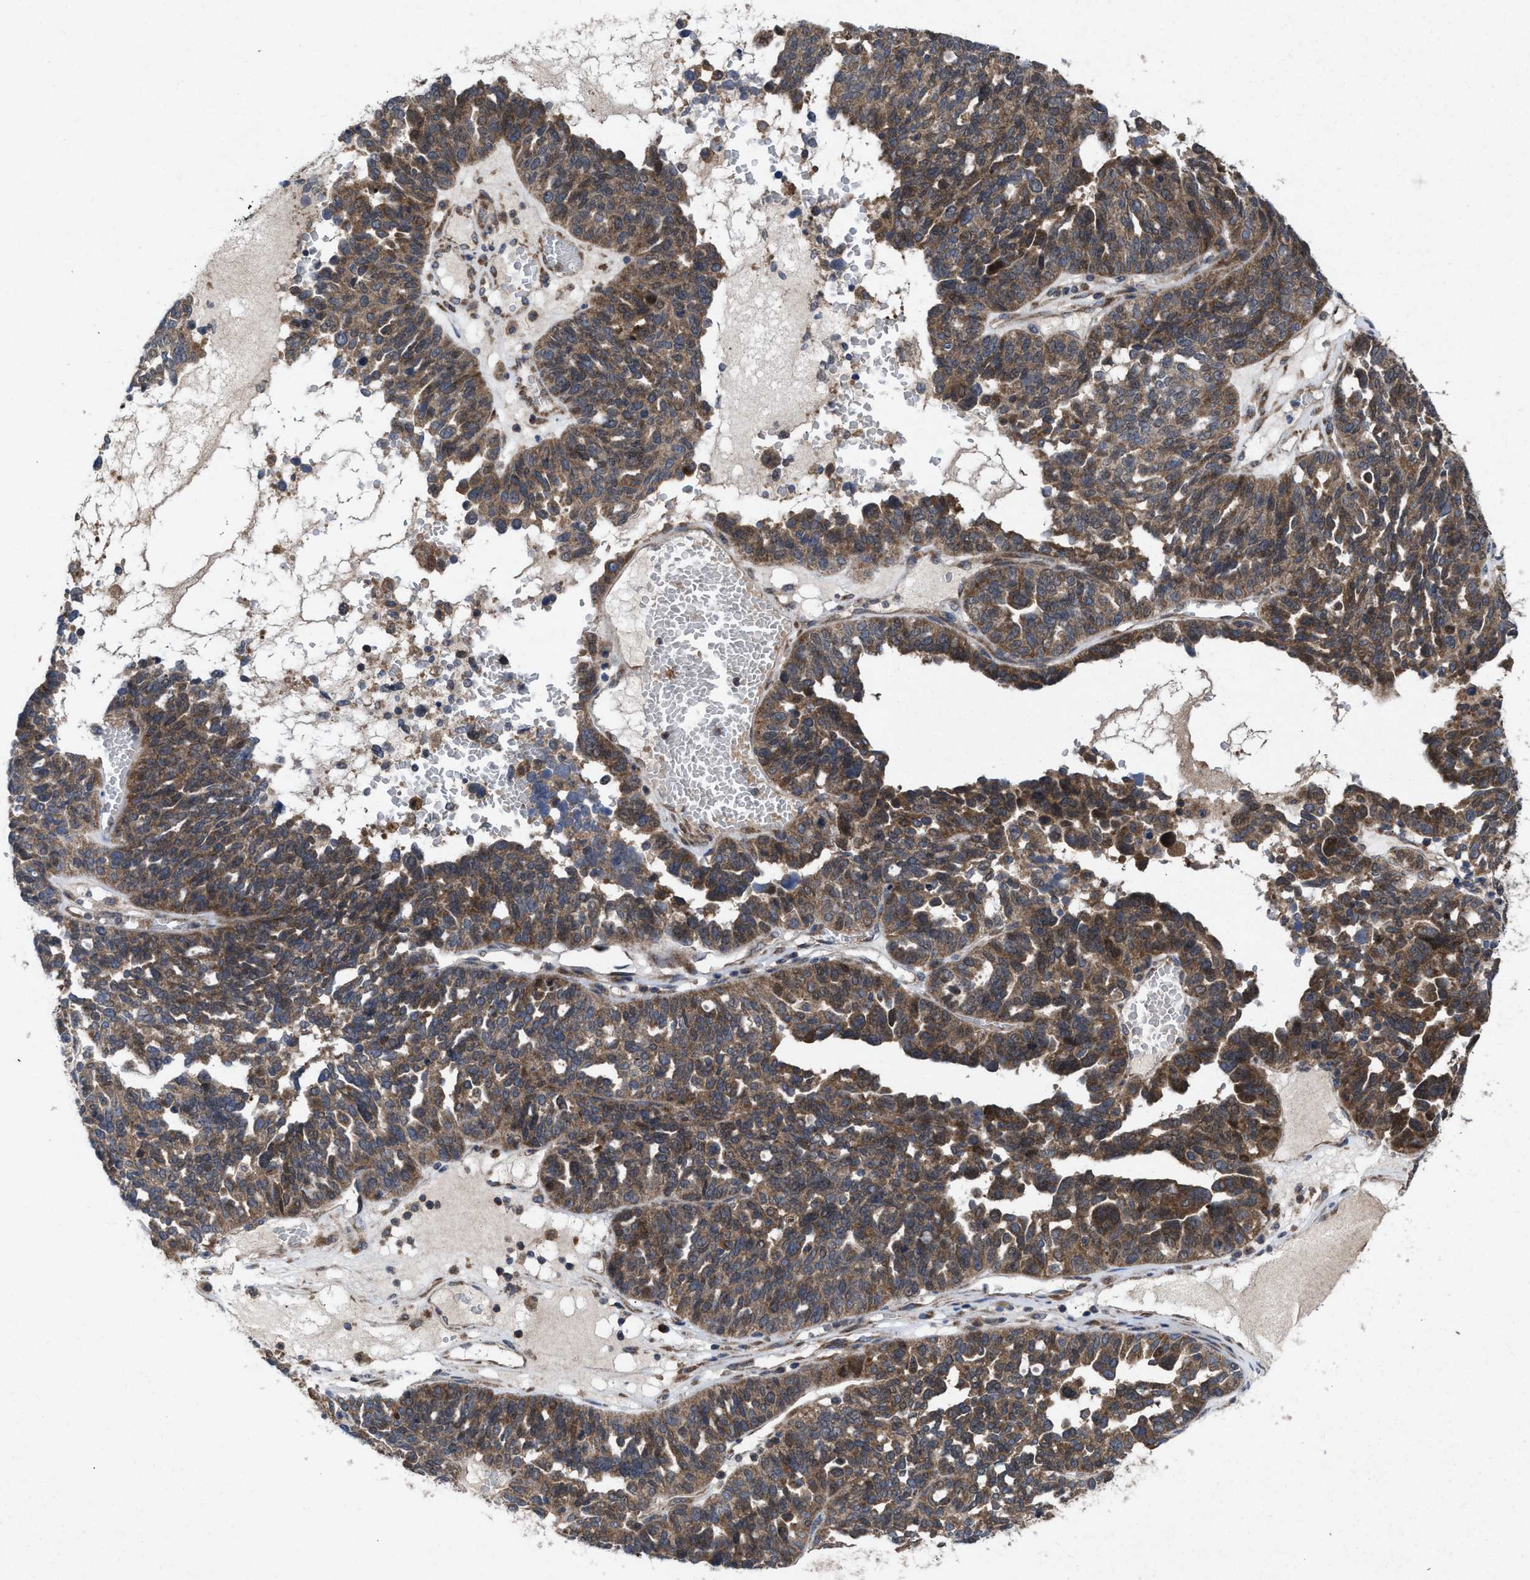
{"staining": {"intensity": "moderate", "quantity": ">75%", "location": "cytoplasmic/membranous"}, "tissue": "ovarian cancer", "cell_type": "Tumor cells", "image_type": "cancer", "snomed": [{"axis": "morphology", "description": "Cystadenocarcinoma, serous, NOS"}, {"axis": "topography", "description": "Ovary"}], "caption": "Immunohistochemical staining of human serous cystadenocarcinoma (ovarian) displays medium levels of moderate cytoplasmic/membranous staining in about >75% of tumor cells. (Brightfield microscopy of DAB IHC at high magnification).", "gene": "MSI2", "patient": {"sex": "female", "age": 59}}